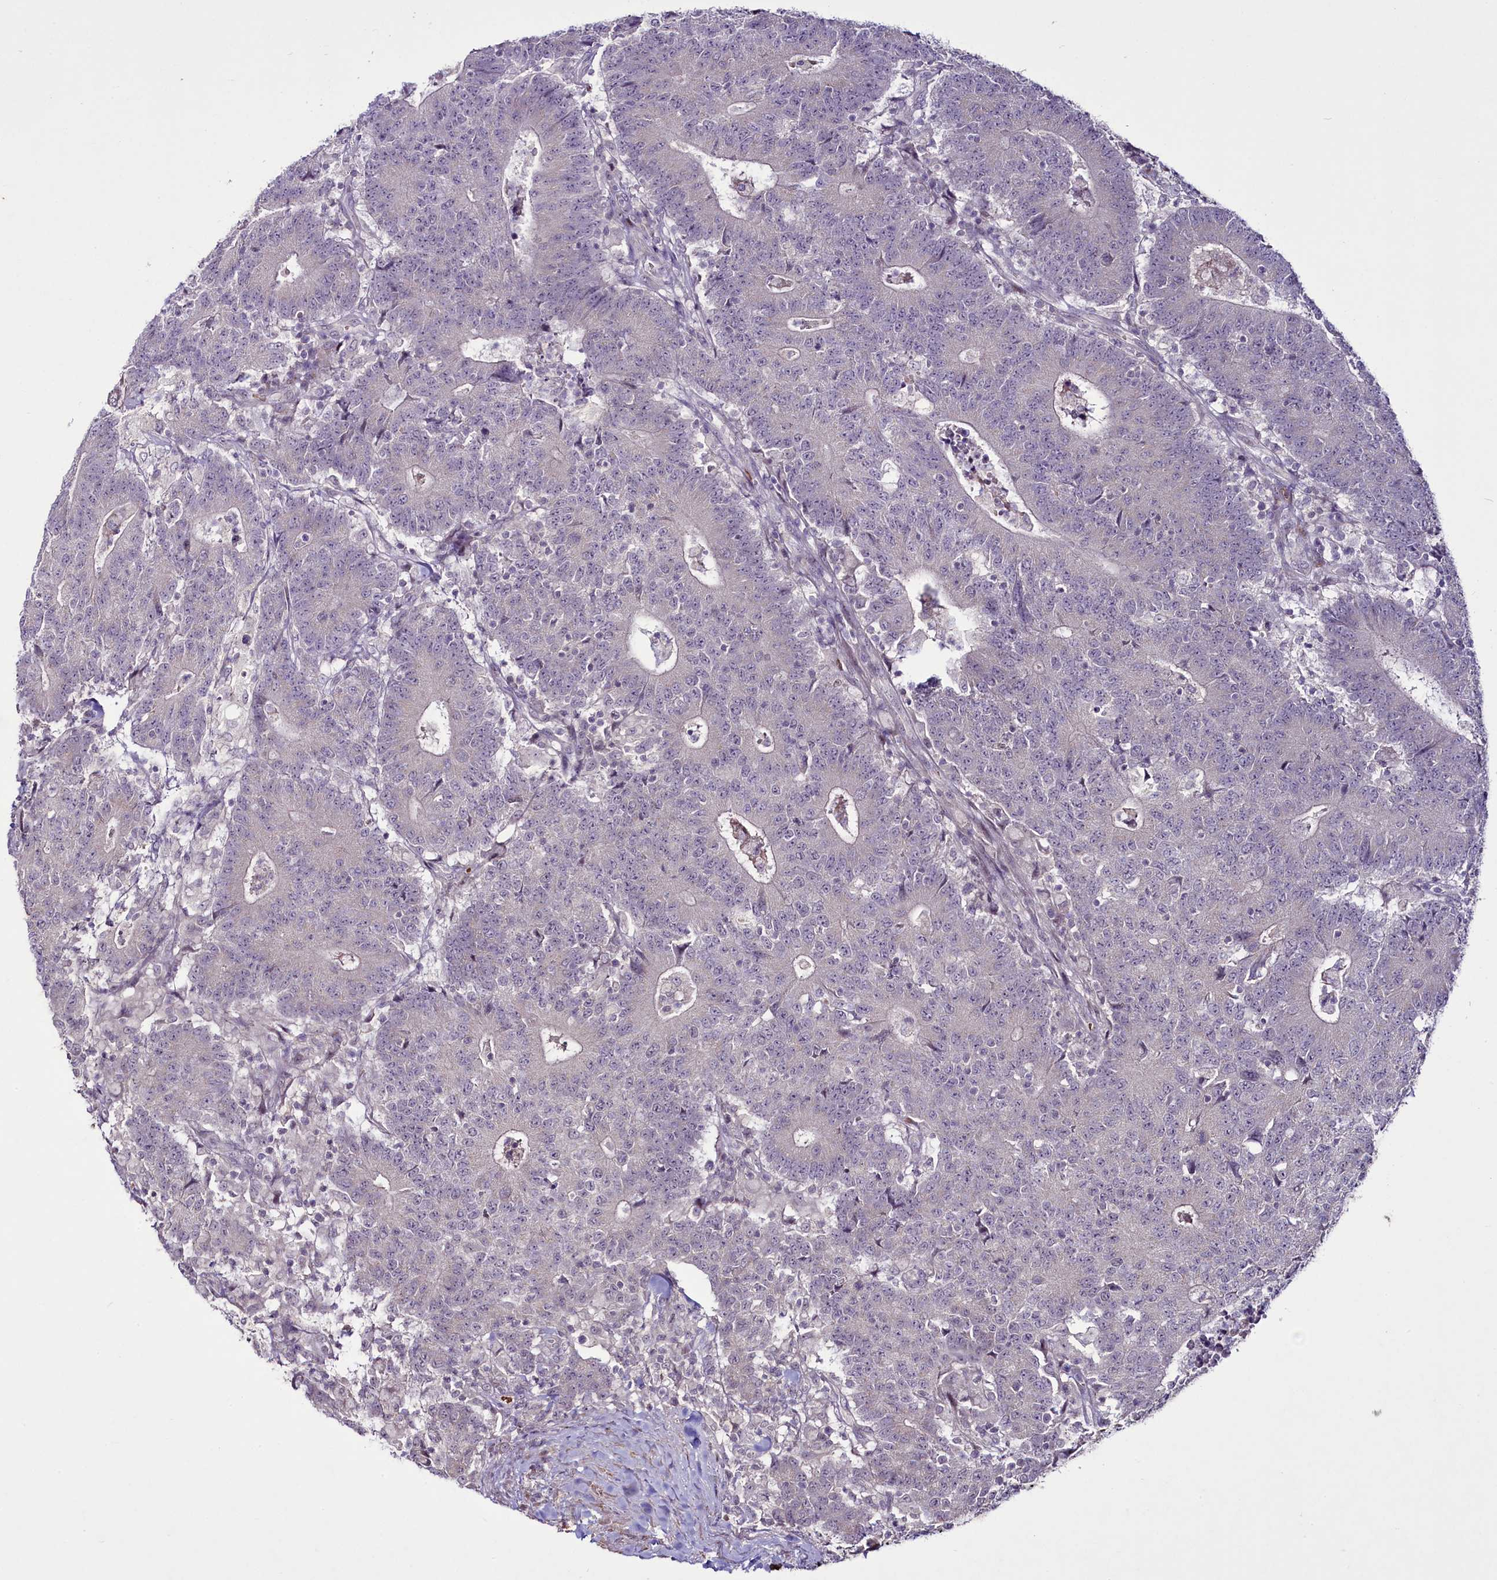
{"staining": {"intensity": "negative", "quantity": "none", "location": "none"}, "tissue": "colorectal cancer", "cell_type": "Tumor cells", "image_type": "cancer", "snomed": [{"axis": "morphology", "description": "Adenocarcinoma, NOS"}, {"axis": "topography", "description": "Colon"}], "caption": "Histopathology image shows no protein expression in tumor cells of colorectal adenocarcinoma tissue. (Brightfield microscopy of DAB immunohistochemistry (IHC) at high magnification).", "gene": "SUSD3", "patient": {"sex": "female", "age": 75}}